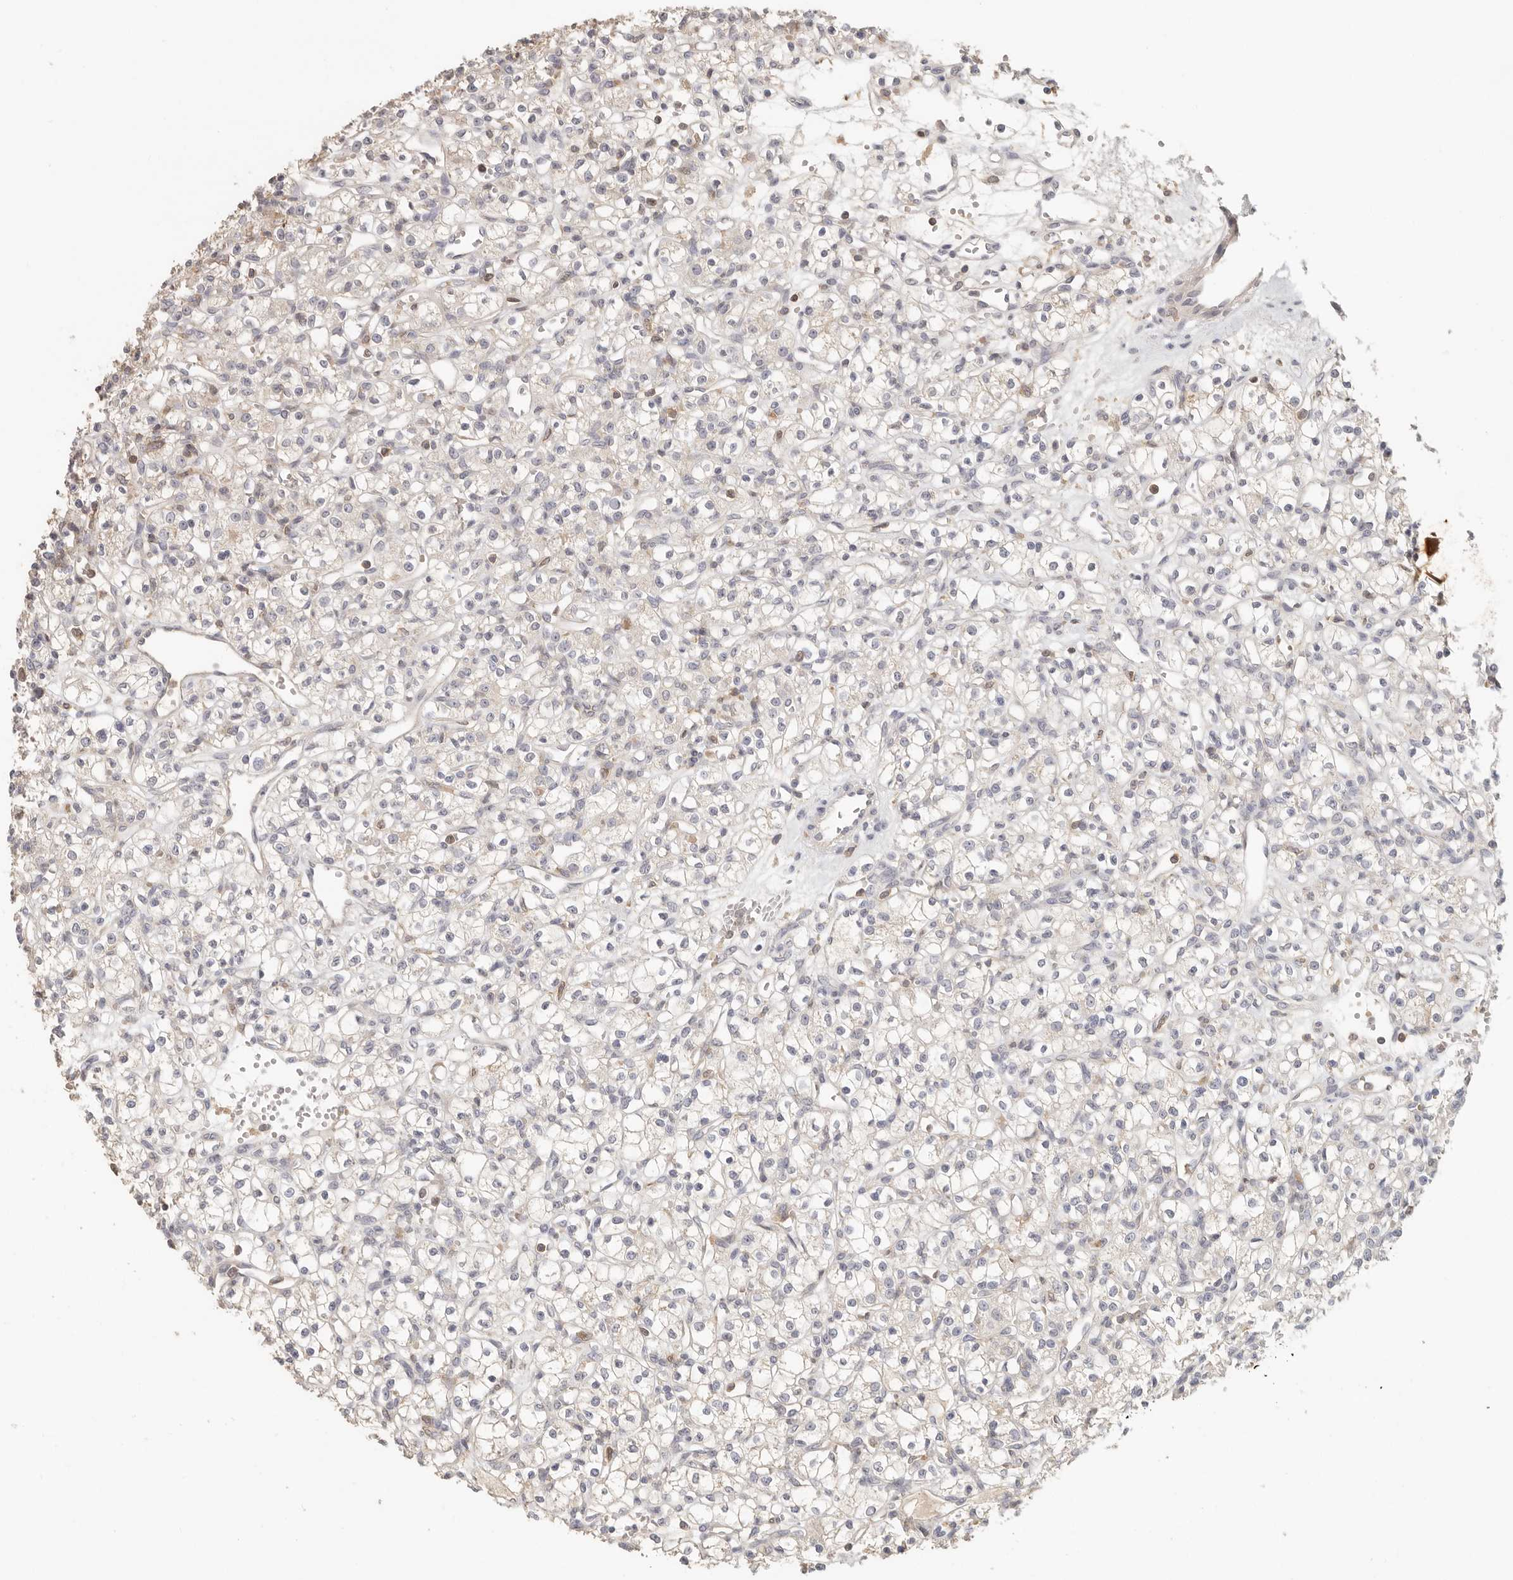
{"staining": {"intensity": "negative", "quantity": "none", "location": "none"}, "tissue": "renal cancer", "cell_type": "Tumor cells", "image_type": "cancer", "snomed": [{"axis": "morphology", "description": "Adenocarcinoma, NOS"}, {"axis": "topography", "description": "Kidney"}], "caption": "A micrograph of human adenocarcinoma (renal) is negative for staining in tumor cells. (DAB (3,3'-diaminobenzidine) IHC, high magnification).", "gene": "CSK", "patient": {"sex": "female", "age": 59}}